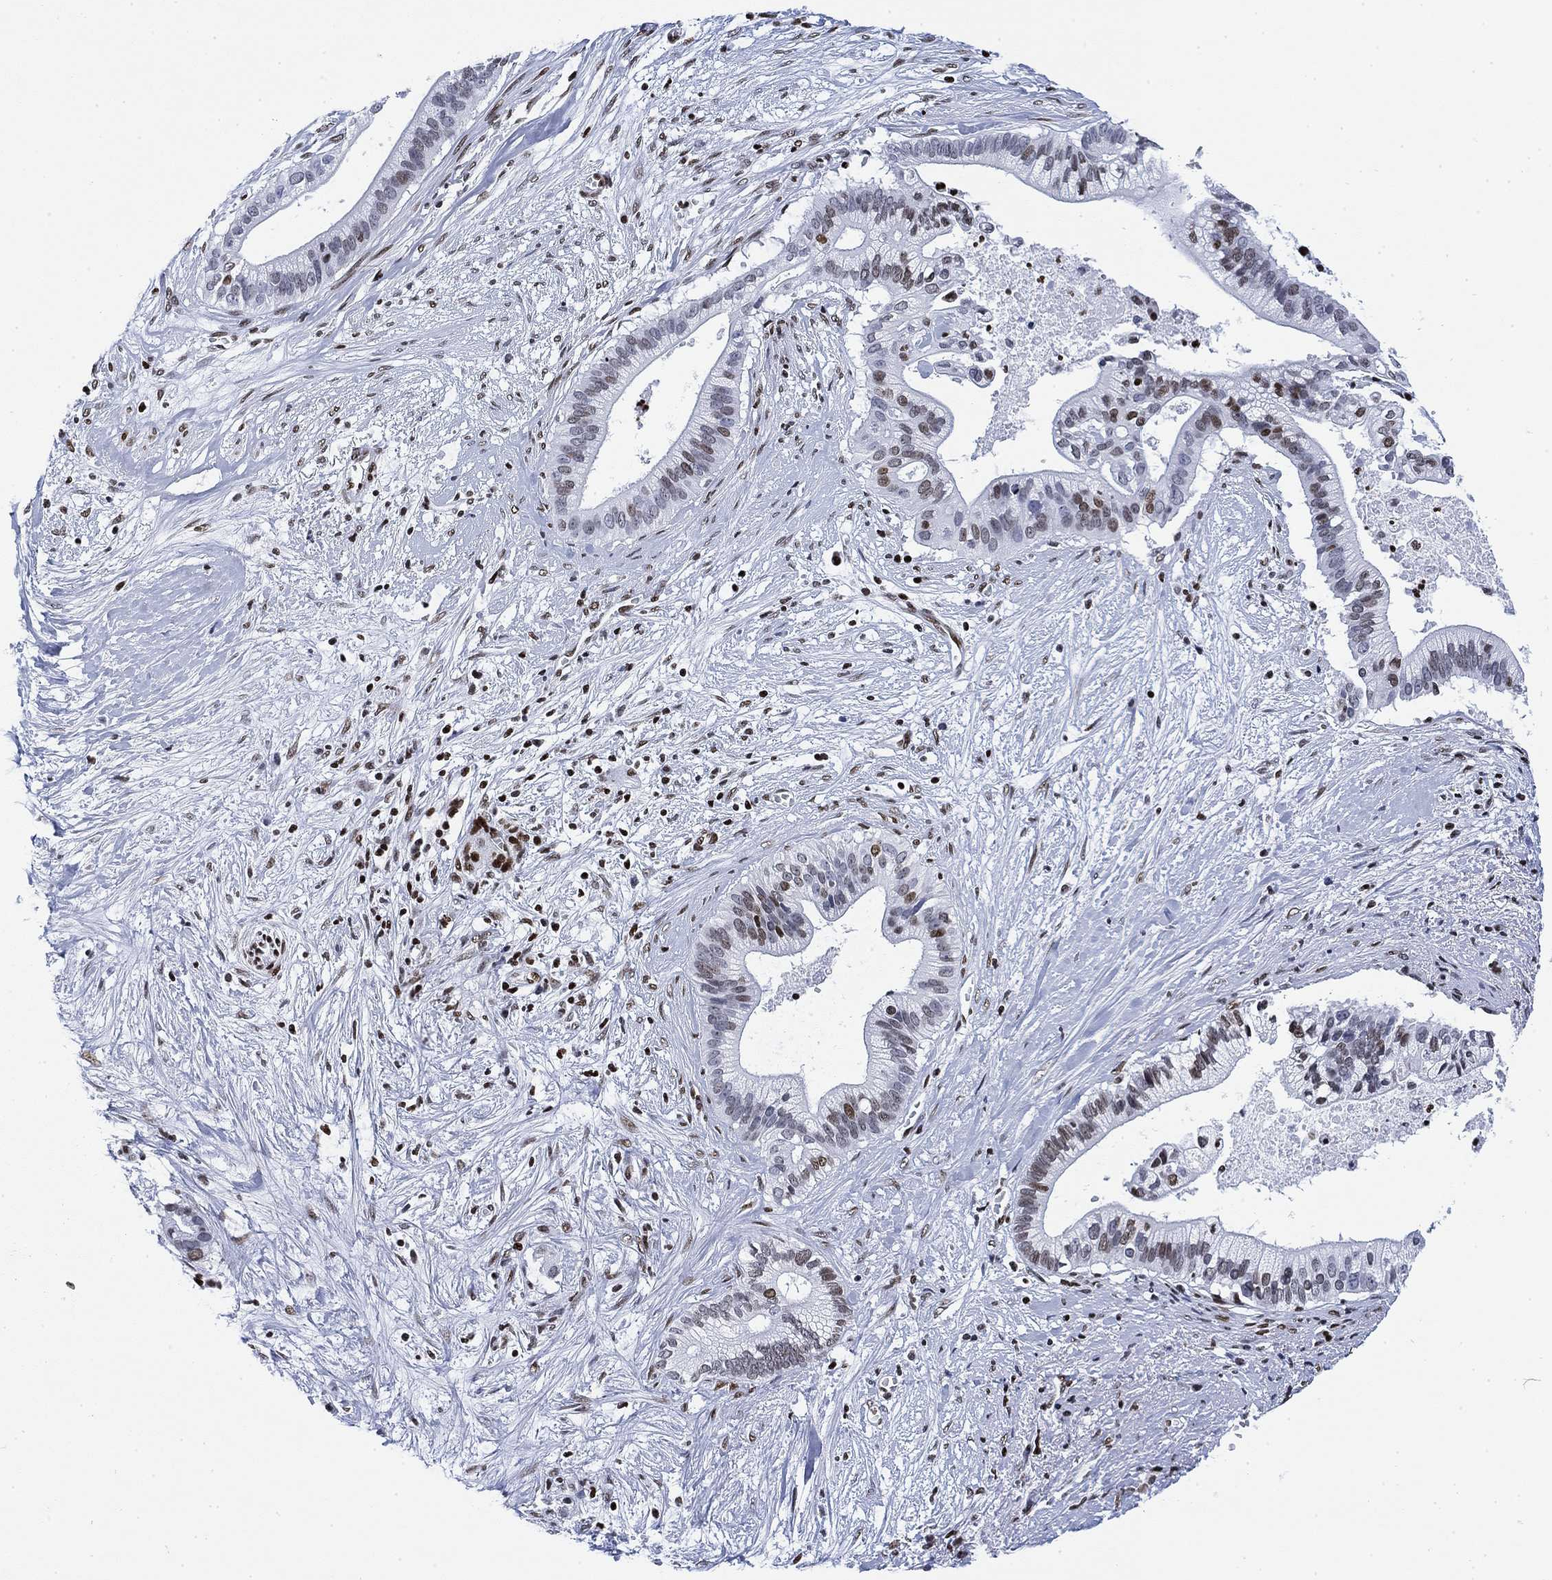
{"staining": {"intensity": "moderate", "quantity": "<25%", "location": "nuclear"}, "tissue": "pancreatic cancer", "cell_type": "Tumor cells", "image_type": "cancer", "snomed": [{"axis": "morphology", "description": "Adenocarcinoma, NOS"}, {"axis": "topography", "description": "Pancreas"}], "caption": "Pancreatic cancer stained with IHC exhibits moderate nuclear staining in about <25% of tumor cells.", "gene": "H1-10", "patient": {"sex": "male", "age": 61}}